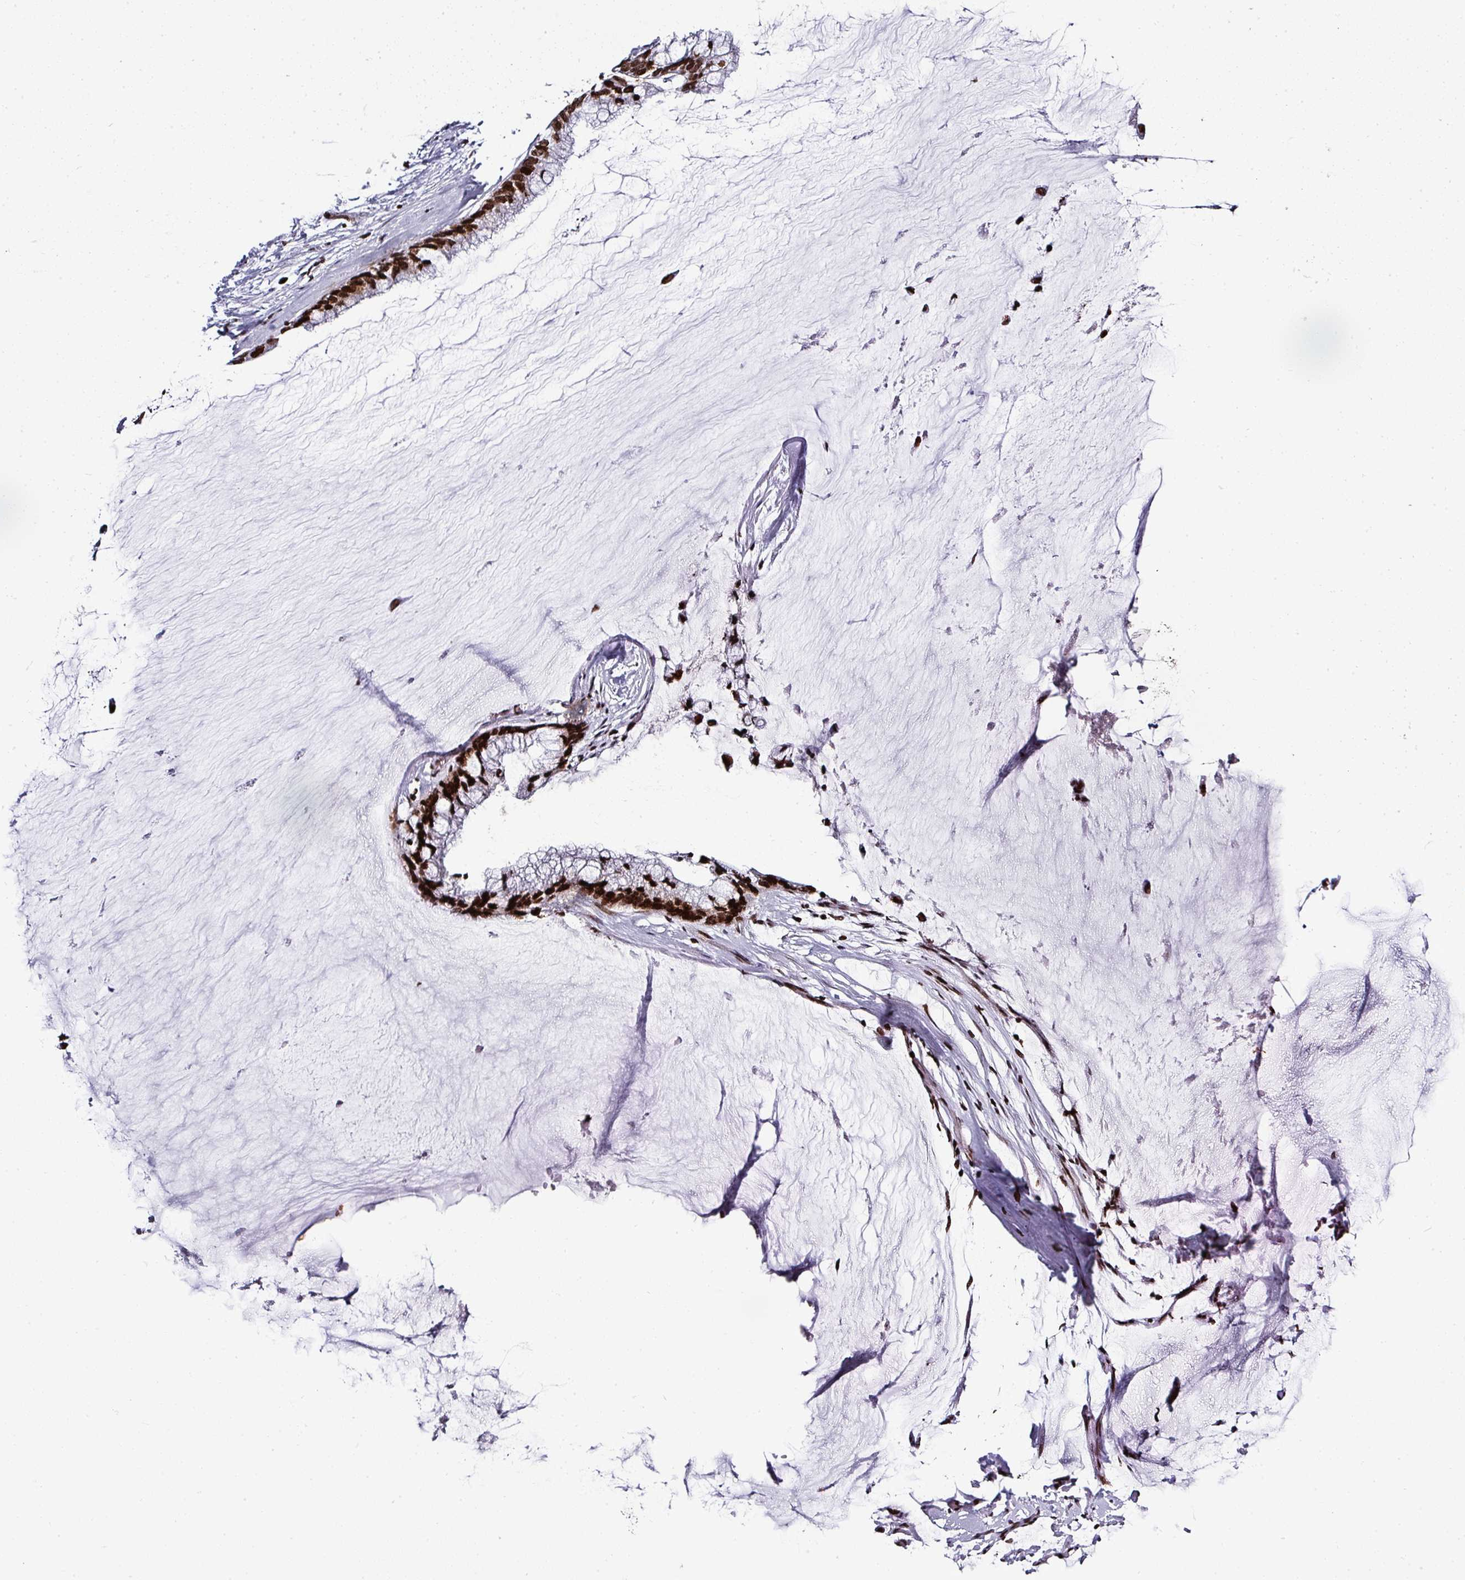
{"staining": {"intensity": "strong", "quantity": ">75%", "location": "nuclear"}, "tissue": "ovarian cancer", "cell_type": "Tumor cells", "image_type": "cancer", "snomed": [{"axis": "morphology", "description": "Cystadenocarcinoma, mucinous, NOS"}, {"axis": "topography", "description": "Ovary"}], "caption": "Immunohistochemical staining of human mucinous cystadenocarcinoma (ovarian) reveals high levels of strong nuclear staining in approximately >75% of tumor cells.", "gene": "RASL11A", "patient": {"sex": "female", "age": 39}}